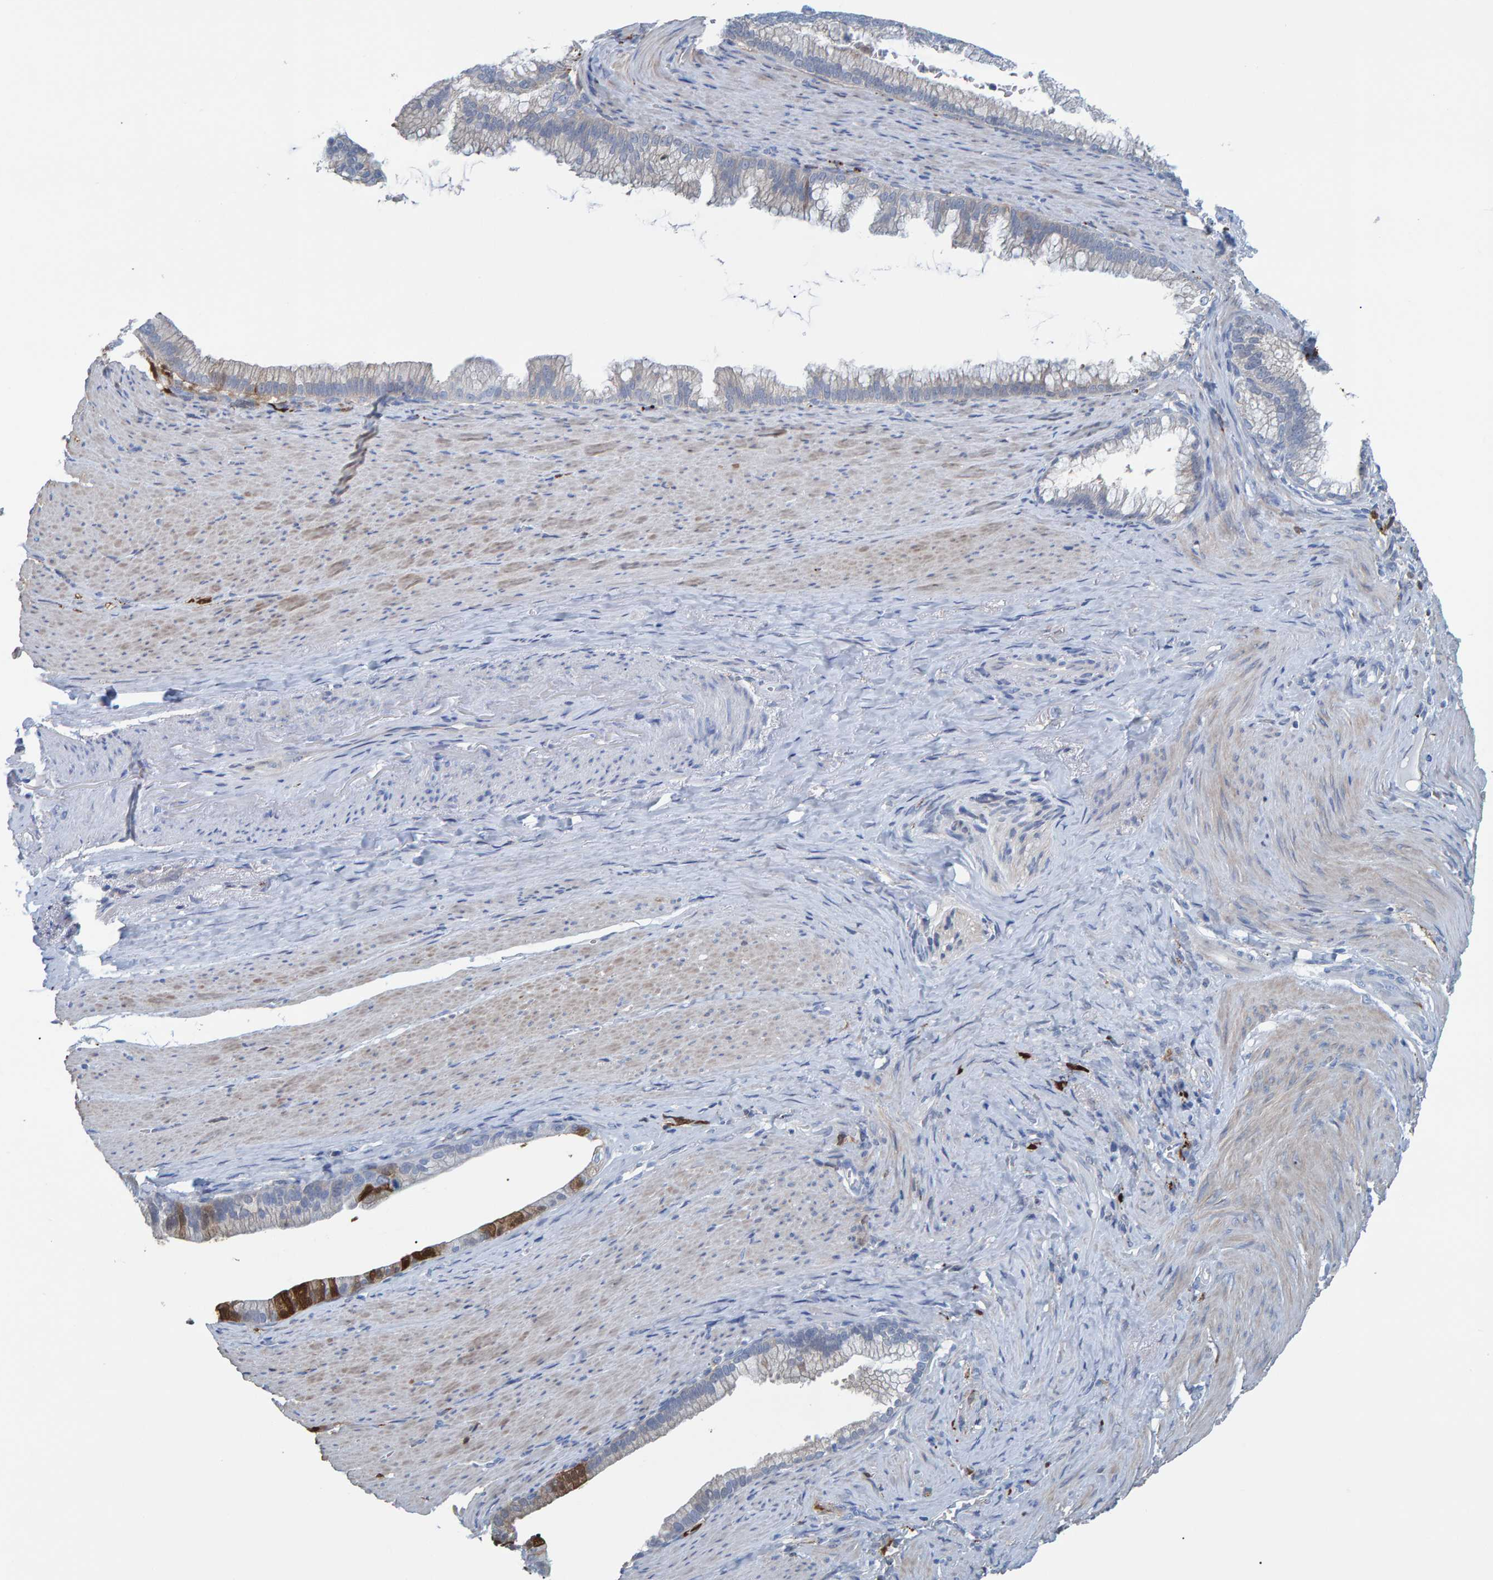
{"staining": {"intensity": "moderate", "quantity": "<25%", "location": "cytoplasmic/membranous"}, "tissue": "pancreatic cancer", "cell_type": "Tumor cells", "image_type": "cancer", "snomed": [{"axis": "morphology", "description": "Adenocarcinoma, NOS"}, {"axis": "topography", "description": "Pancreas"}], "caption": "The immunohistochemical stain labels moderate cytoplasmic/membranous staining in tumor cells of adenocarcinoma (pancreatic) tissue.", "gene": "IDO1", "patient": {"sex": "male", "age": 69}}